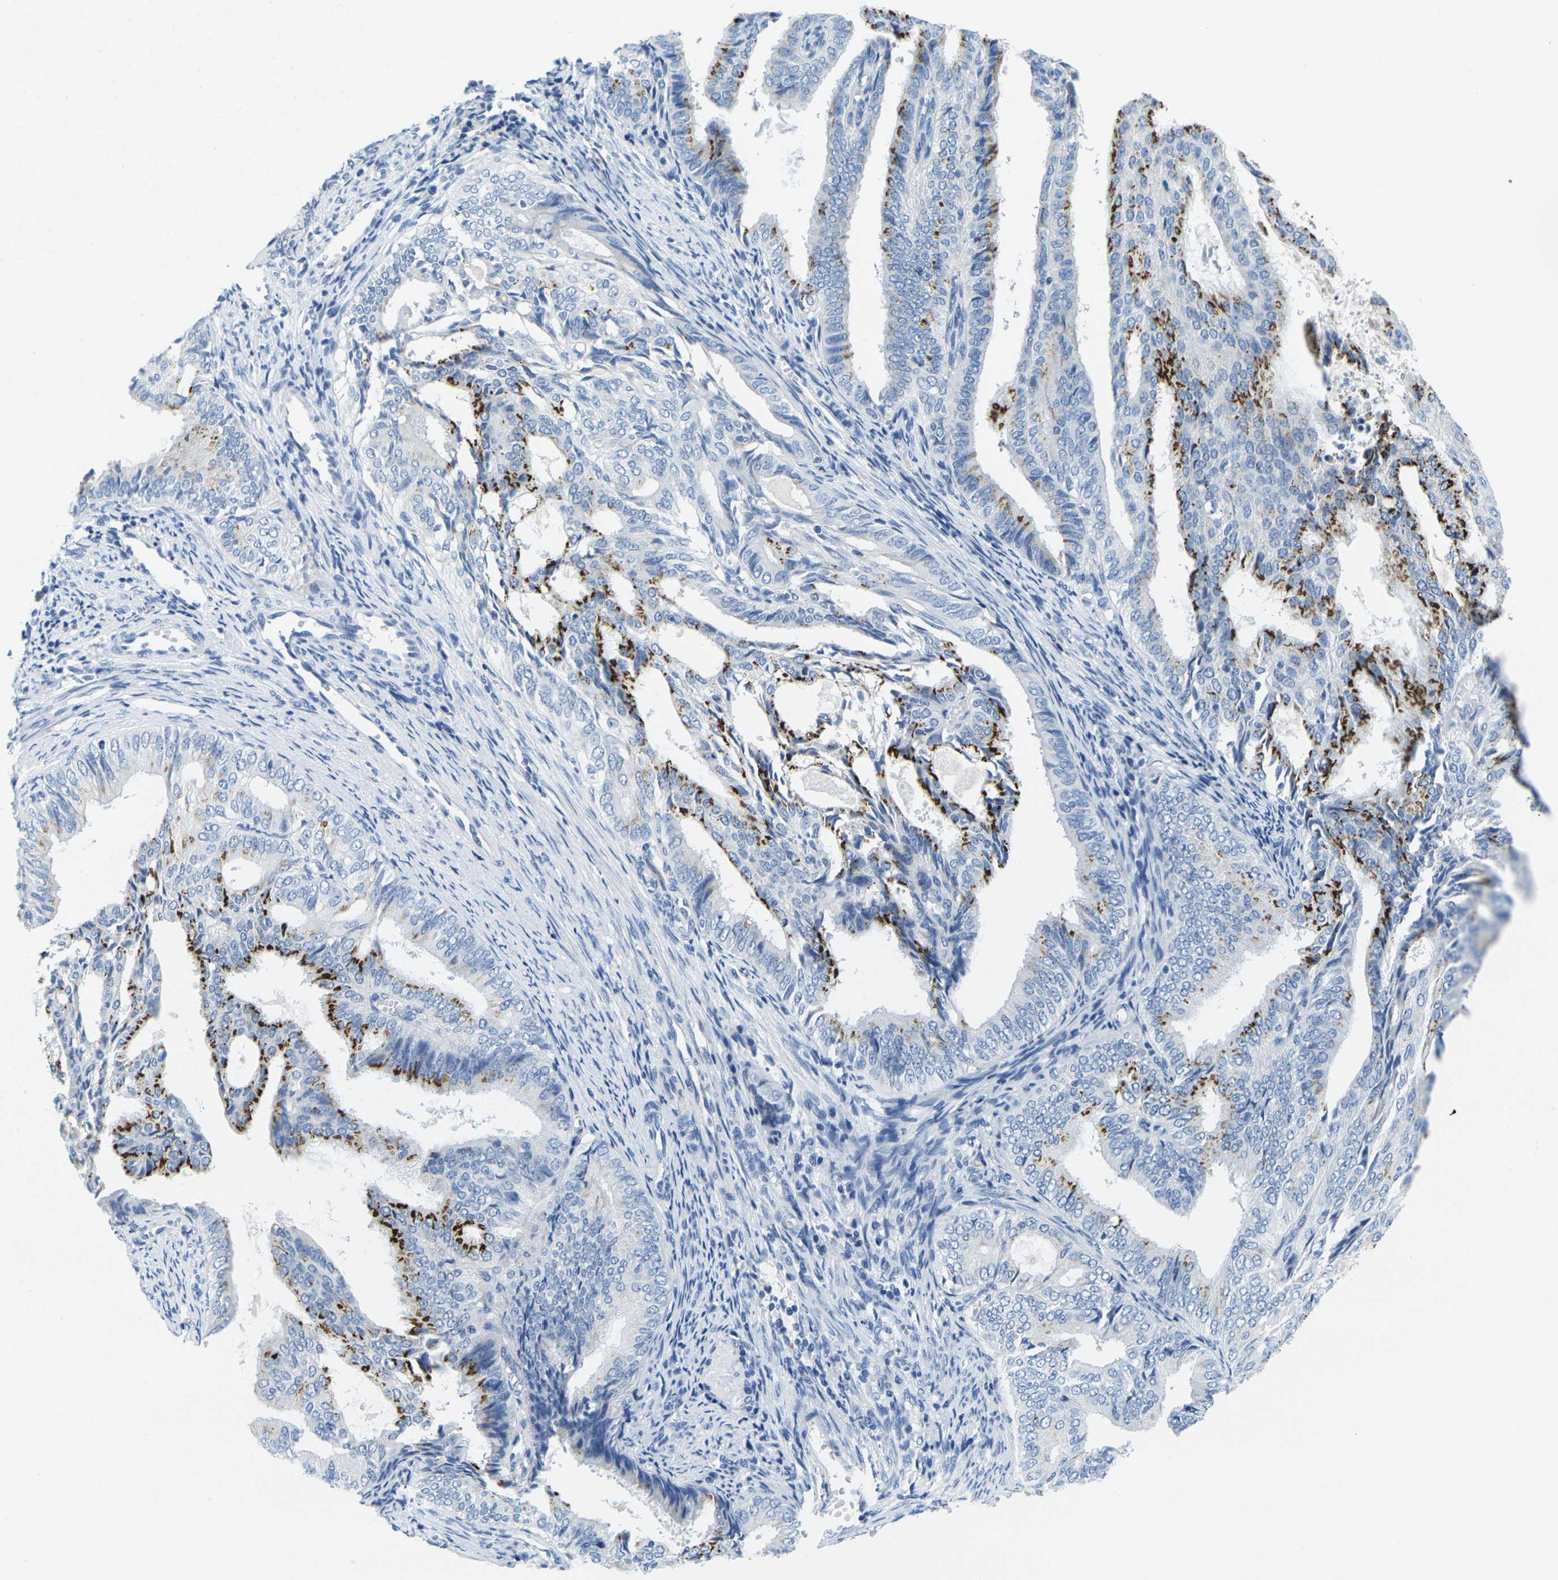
{"staining": {"intensity": "strong", "quantity": "25%-75%", "location": "cytoplasmic/membranous"}, "tissue": "endometrial cancer", "cell_type": "Tumor cells", "image_type": "cancer", "snomed": [{"axis": "morphology", "description": "Adenocarcinoma, NOS"}, {"axis": "topography", "description": "Endometrium"}], "caption": "A micrograph showing strong cytoplasmic/membranous staining in approximately 25%-75% of tumor cells in endometrial adenocarcinoma, as visualized by brown immunohistochemical staining.", "gene": "FAM3D", "patient": {"sex": "female", "age": 58}}